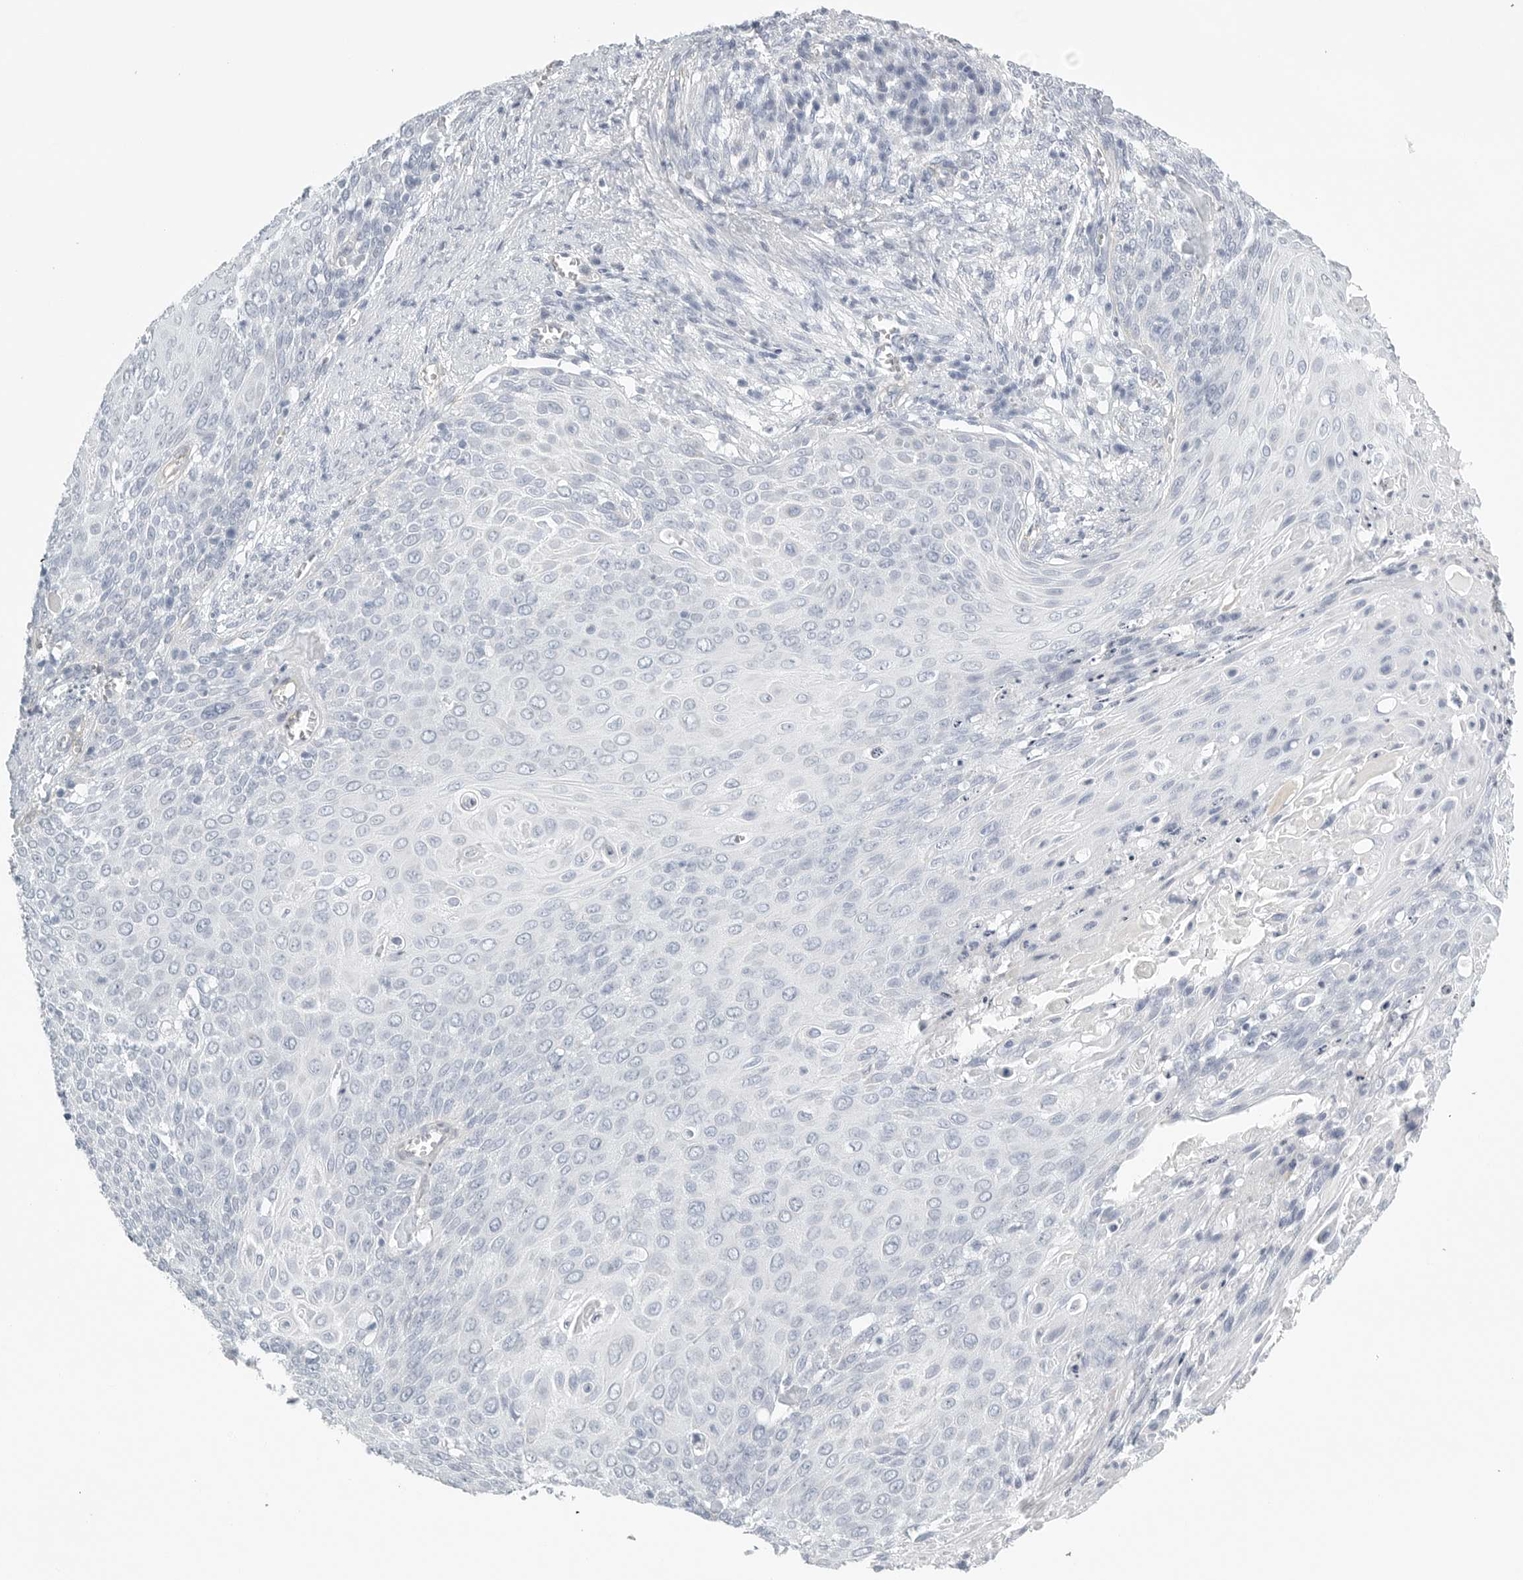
{"staining": {"intensity": "negative", "quantity": "none", "location": "none"}, "tissue": "cervical cancer", "cell_type": "Tumor cells", "image_type": "cancer", "snomed": [{"axis": "morphology", "description": "Squamous cell carcinoma, NOS"}, {"axis": "topography", "description": "Cervix"}], "caption": "A high-resolution image shows immunohistochemistry staining of cervical squamous cell carcinoma, which reveals no significant positivity in tumor cells. Brightfield microscopy of immunohistochemistry stained with DAB (3,3'-diaminobenzidine) (brown) and hematoxylin (blue), captured at high magnification.", "gene": "TNR", "patient": {"sex": "female", "age": 39}}